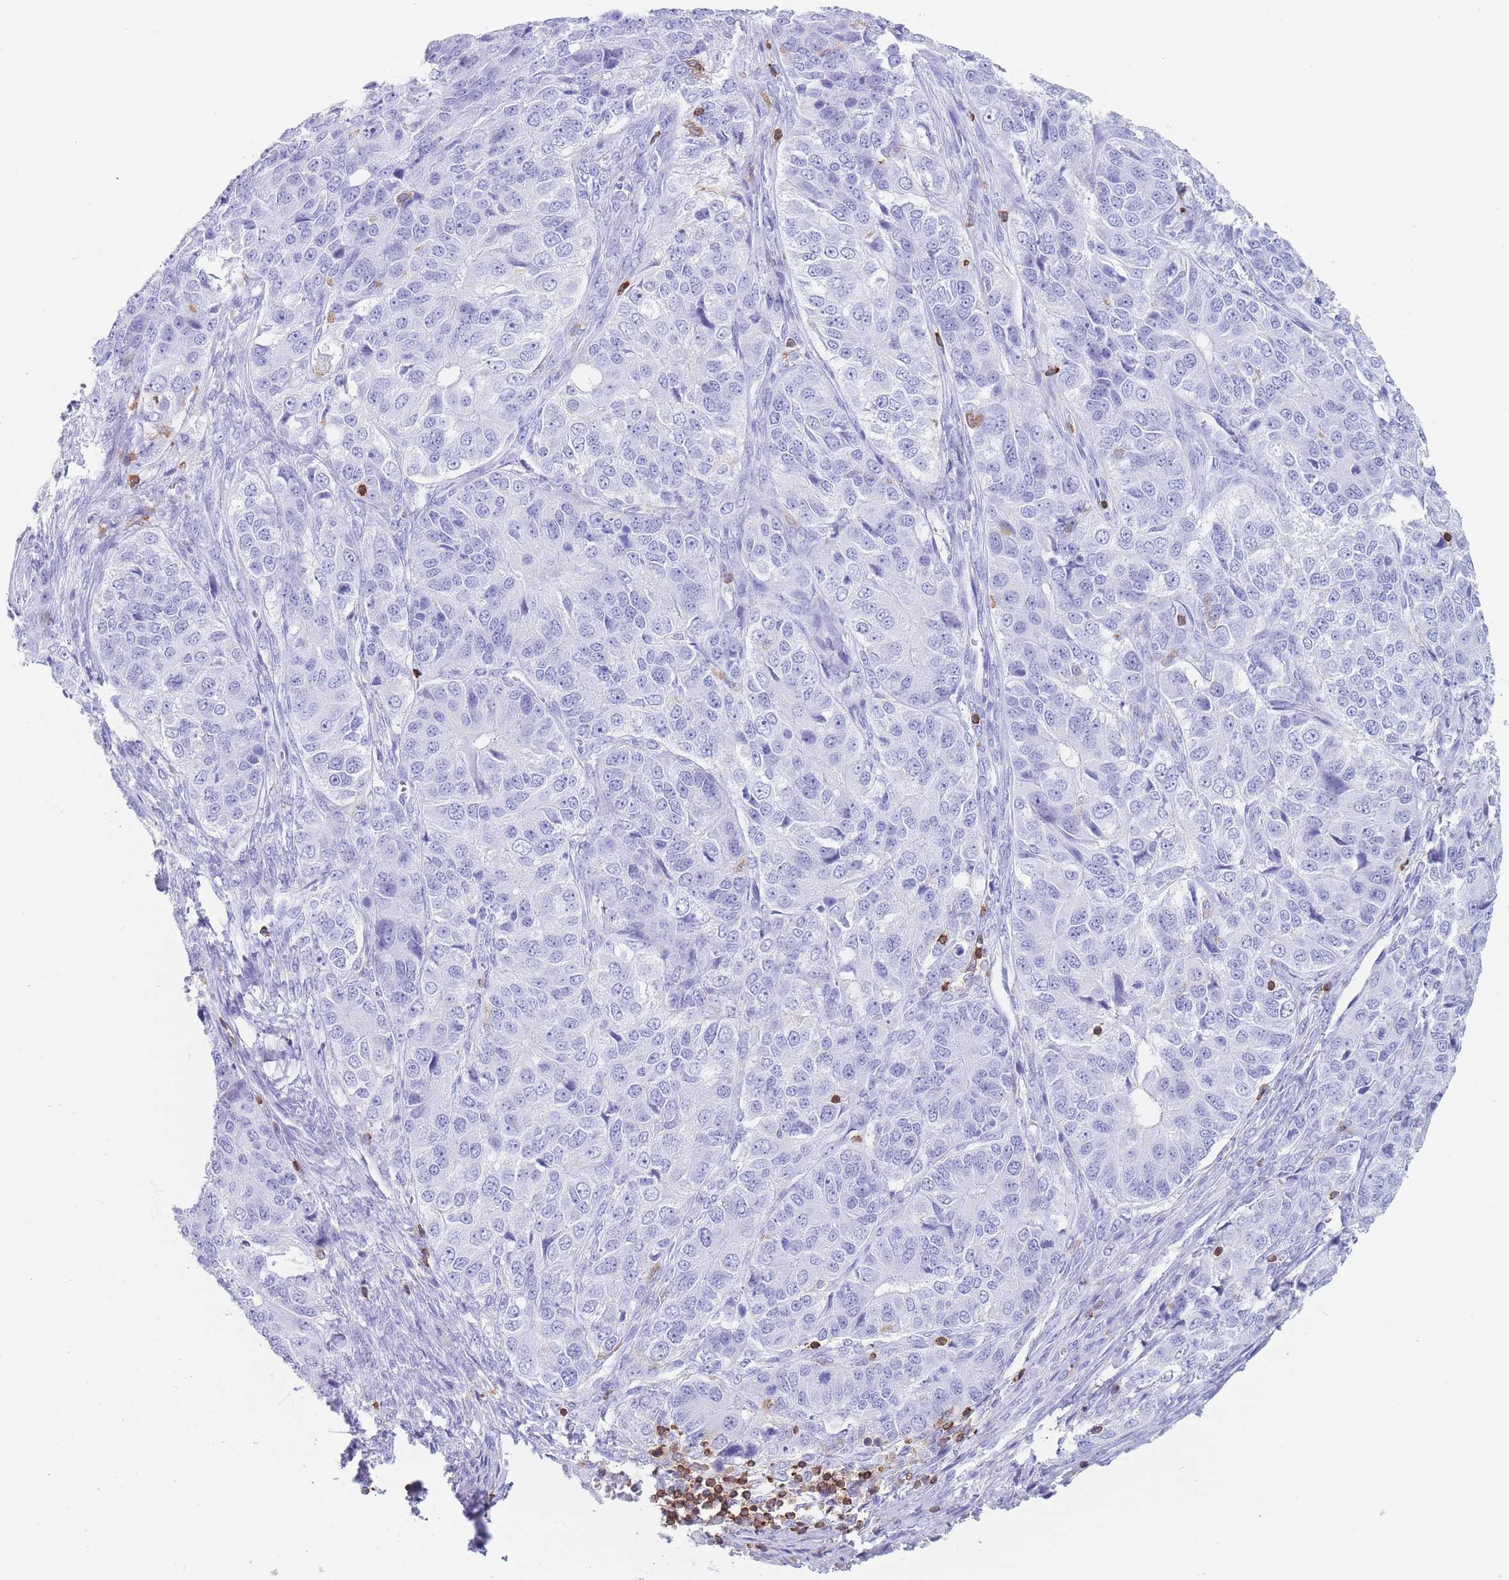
{"staining": {"intensity": "negative", "quantity": "none", "location": "none"}, "tissue": "ovarian cancer", "cell_type": "Tumor cells", "image_type": "cancer", "snomed": [{"axis": "morphology", "description": "Carcinoma, endometroid"}, {"axis": "topography", "description": "Ovary"}], "caption": "The immunohistochemistry photomicrograph has no significant positivity in tumor cells of ovarian endometroid carcinoma tissue.", "gene": "CORO1A", "patient": {"sex": "female", "age": 51}}